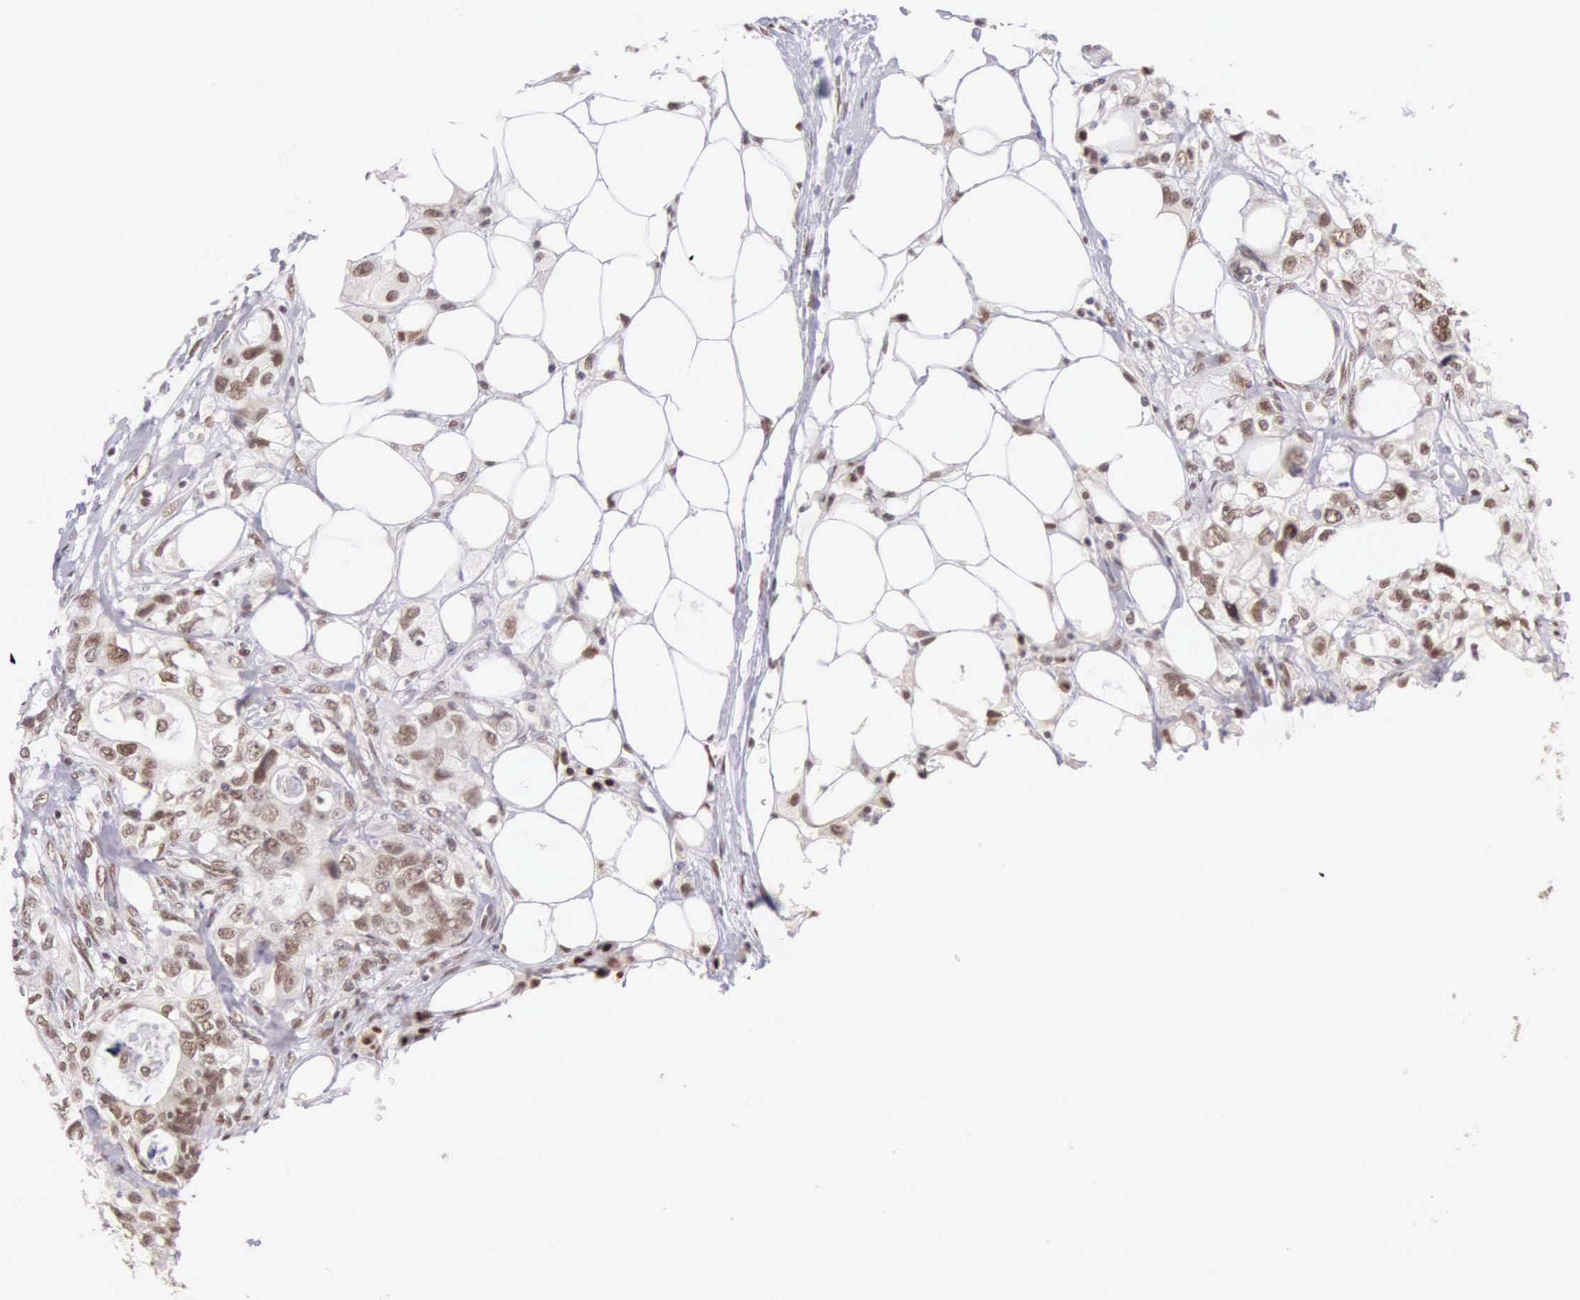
{"staining": {"intensity": "moderate", "quantity": ">75%", "location": "nuclear"}, "tissue": "colorectal cancer", "cell_type": "Tumor cells", "image_type": "cancer", "snomed": [{"axis": "morphology", "description": "Adenocarcinoma, NOS"}, {"axis": "topography", "description": "Rectum"}], "caption": "High-magnification brightfield microscopy of colorectal adenocarcinoma stained with DAB (brown) and counterstained with hematoxylin (blue). tumor cells exhibit moderate nuclear staining is appreciated in about>75% of cells.", "gene": "CCDC117", "patient": {"sex": "female", "age": 57}}